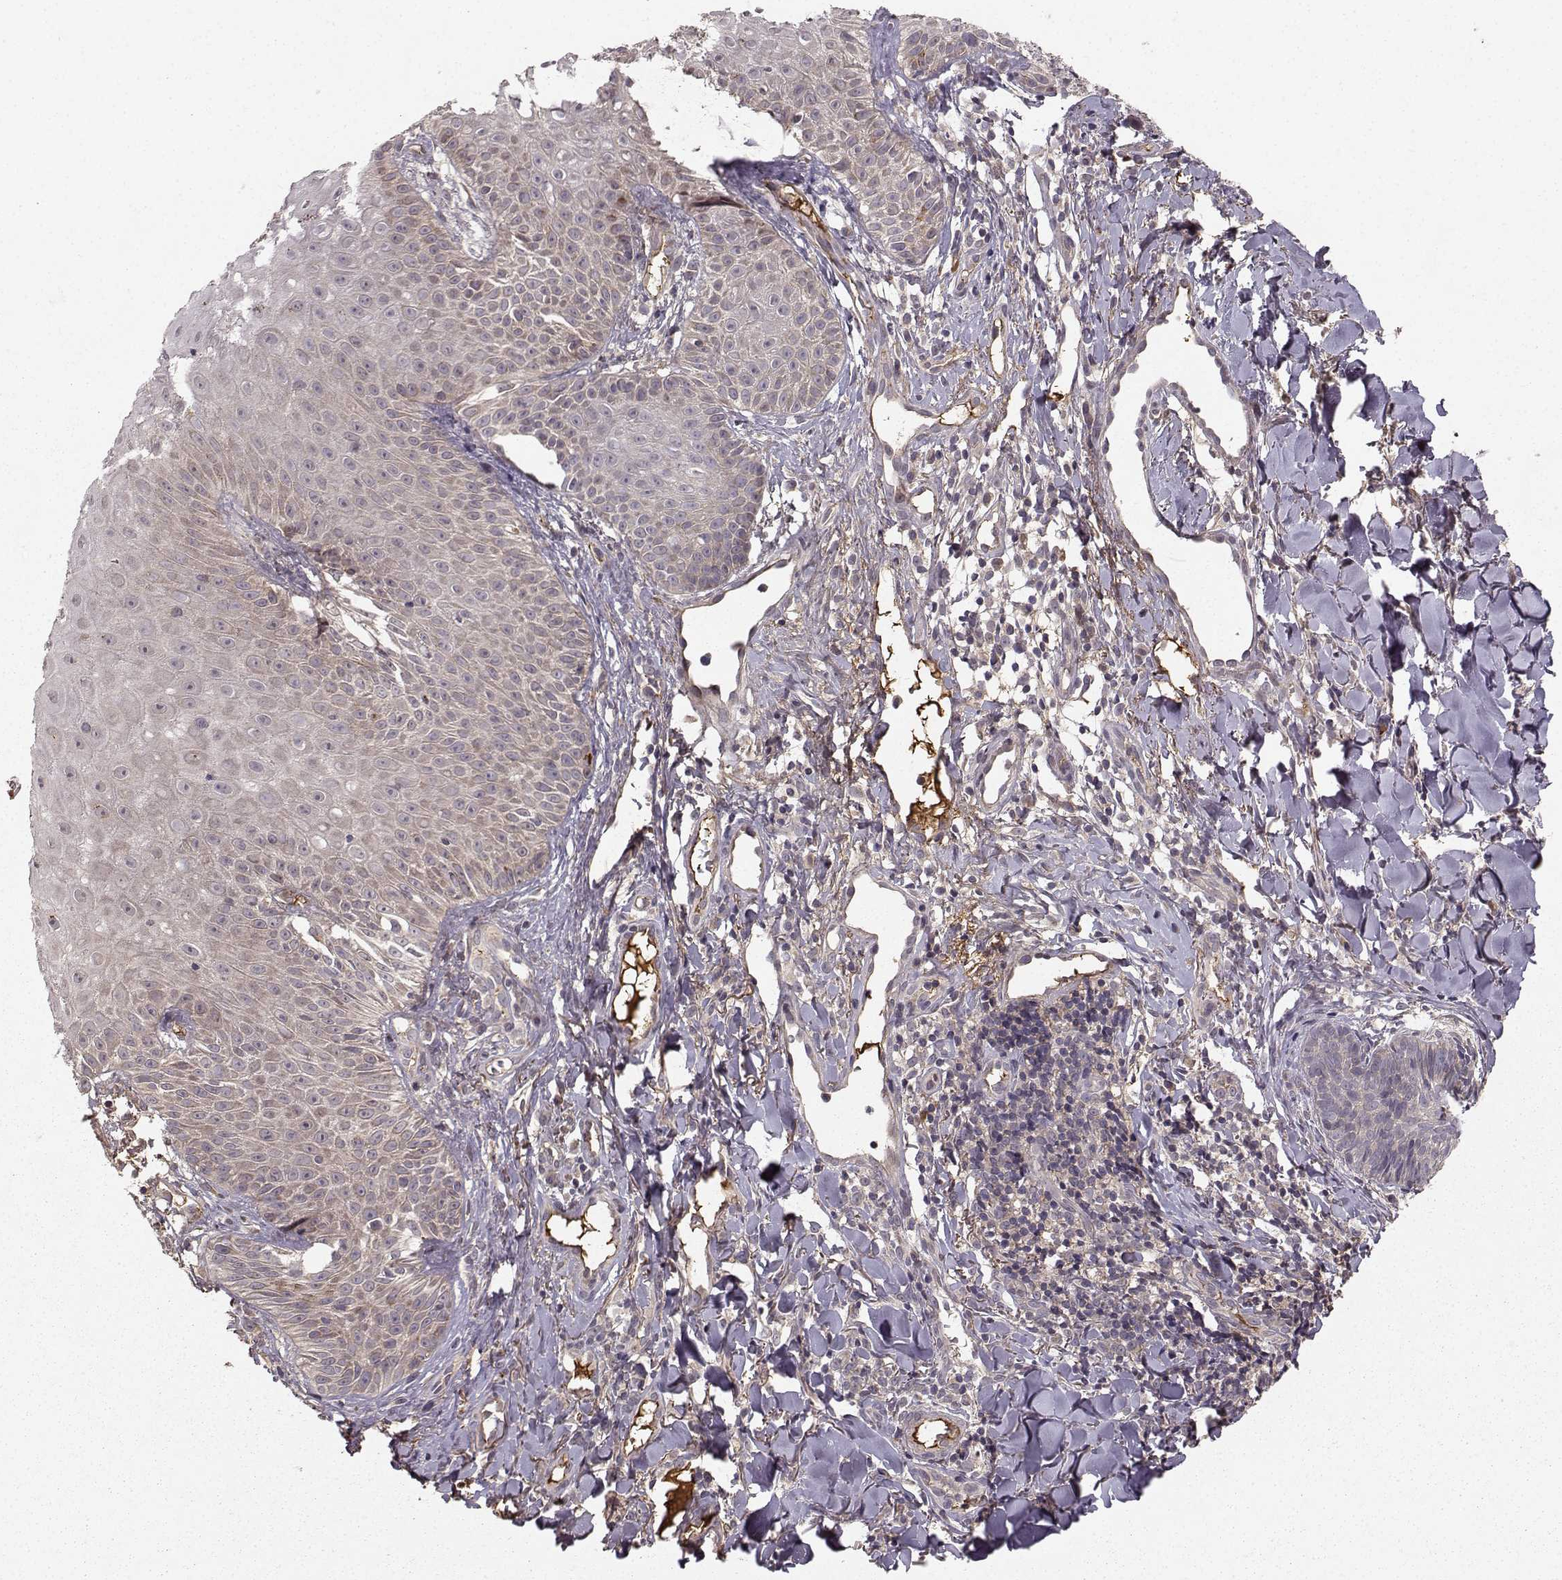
{"staining": {"intensity": "weak", "quantity": "25%-75%", "location": "cytoplasmic/membranous"}, "tissue": "melanoma", "cell_type": "Tumor cells", "image_type": "cancer", "snomed": [{"axis": "morphology", "description": "Malignant melanoma, NOS"}, {"axis": "topography", "description": "Skin"}], "caption": "Malignant melanoma stained for a protein (brown) displays weak cytoplasmic/membranous positive staining in approximately 25%-75% of tumor cells.", "gene": "WNT6", "patient": {"sex": "male", "age": 67}}